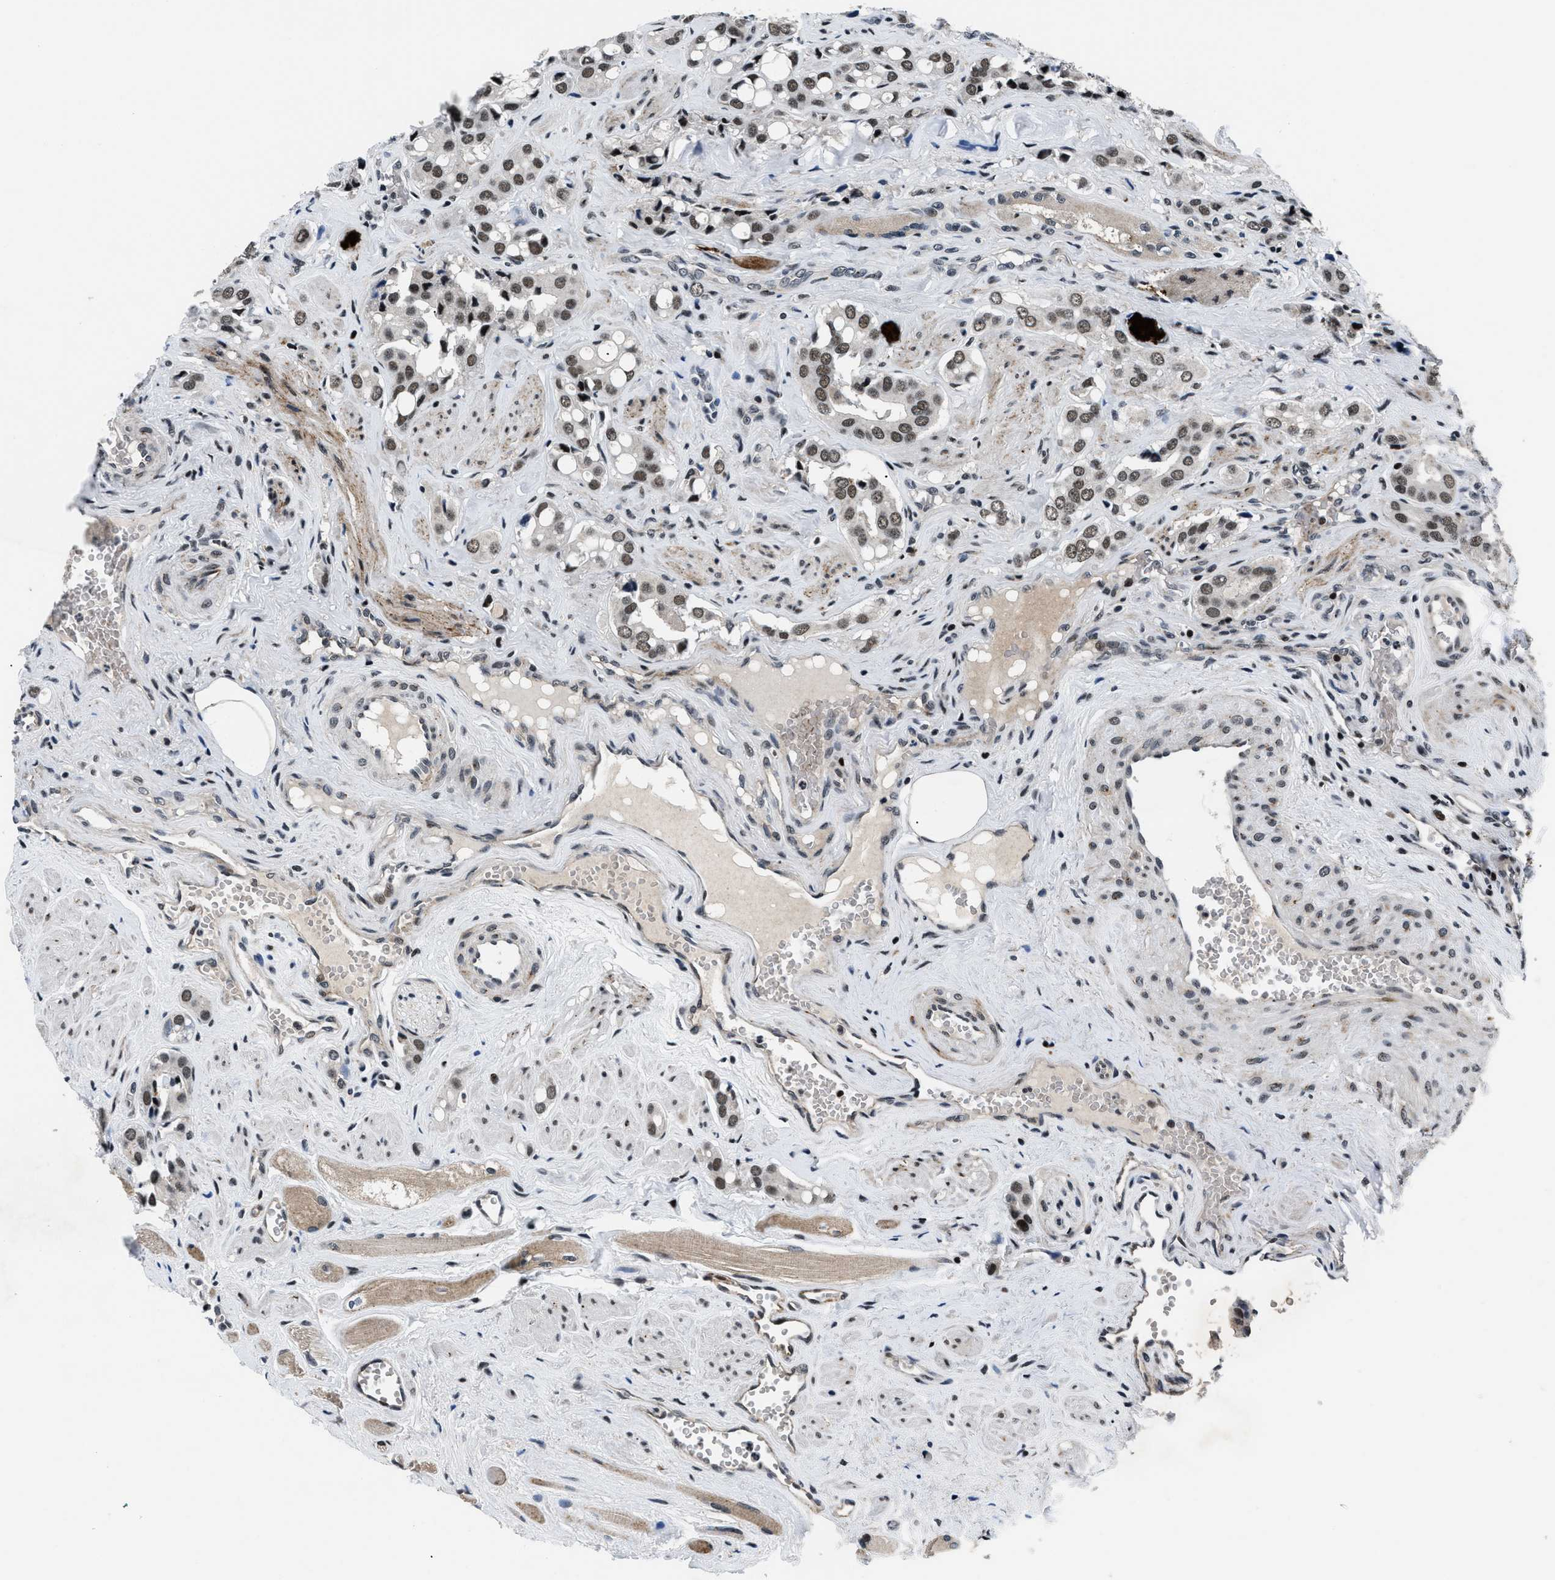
{"staining": {"intensity": "strong", "quantity": ">75%", "location": "nuclear"}, "tissue": "prostate cancer", "cell_type": "Tumor cells", "image_type": "cancer", "snomed": [{"axis": "morphology", "description": "Adenocarcinoma, High grade"}, {"axis": "topography", "description": "Prostate"}], "caption": "Prostate cancer was stained to show a protein in brown. There is high levels of strong nuclear positivity in approximately >75% of tumor cells.", "gene": "SMARCB1", "patient": {"sex": "male", "age": 52}}